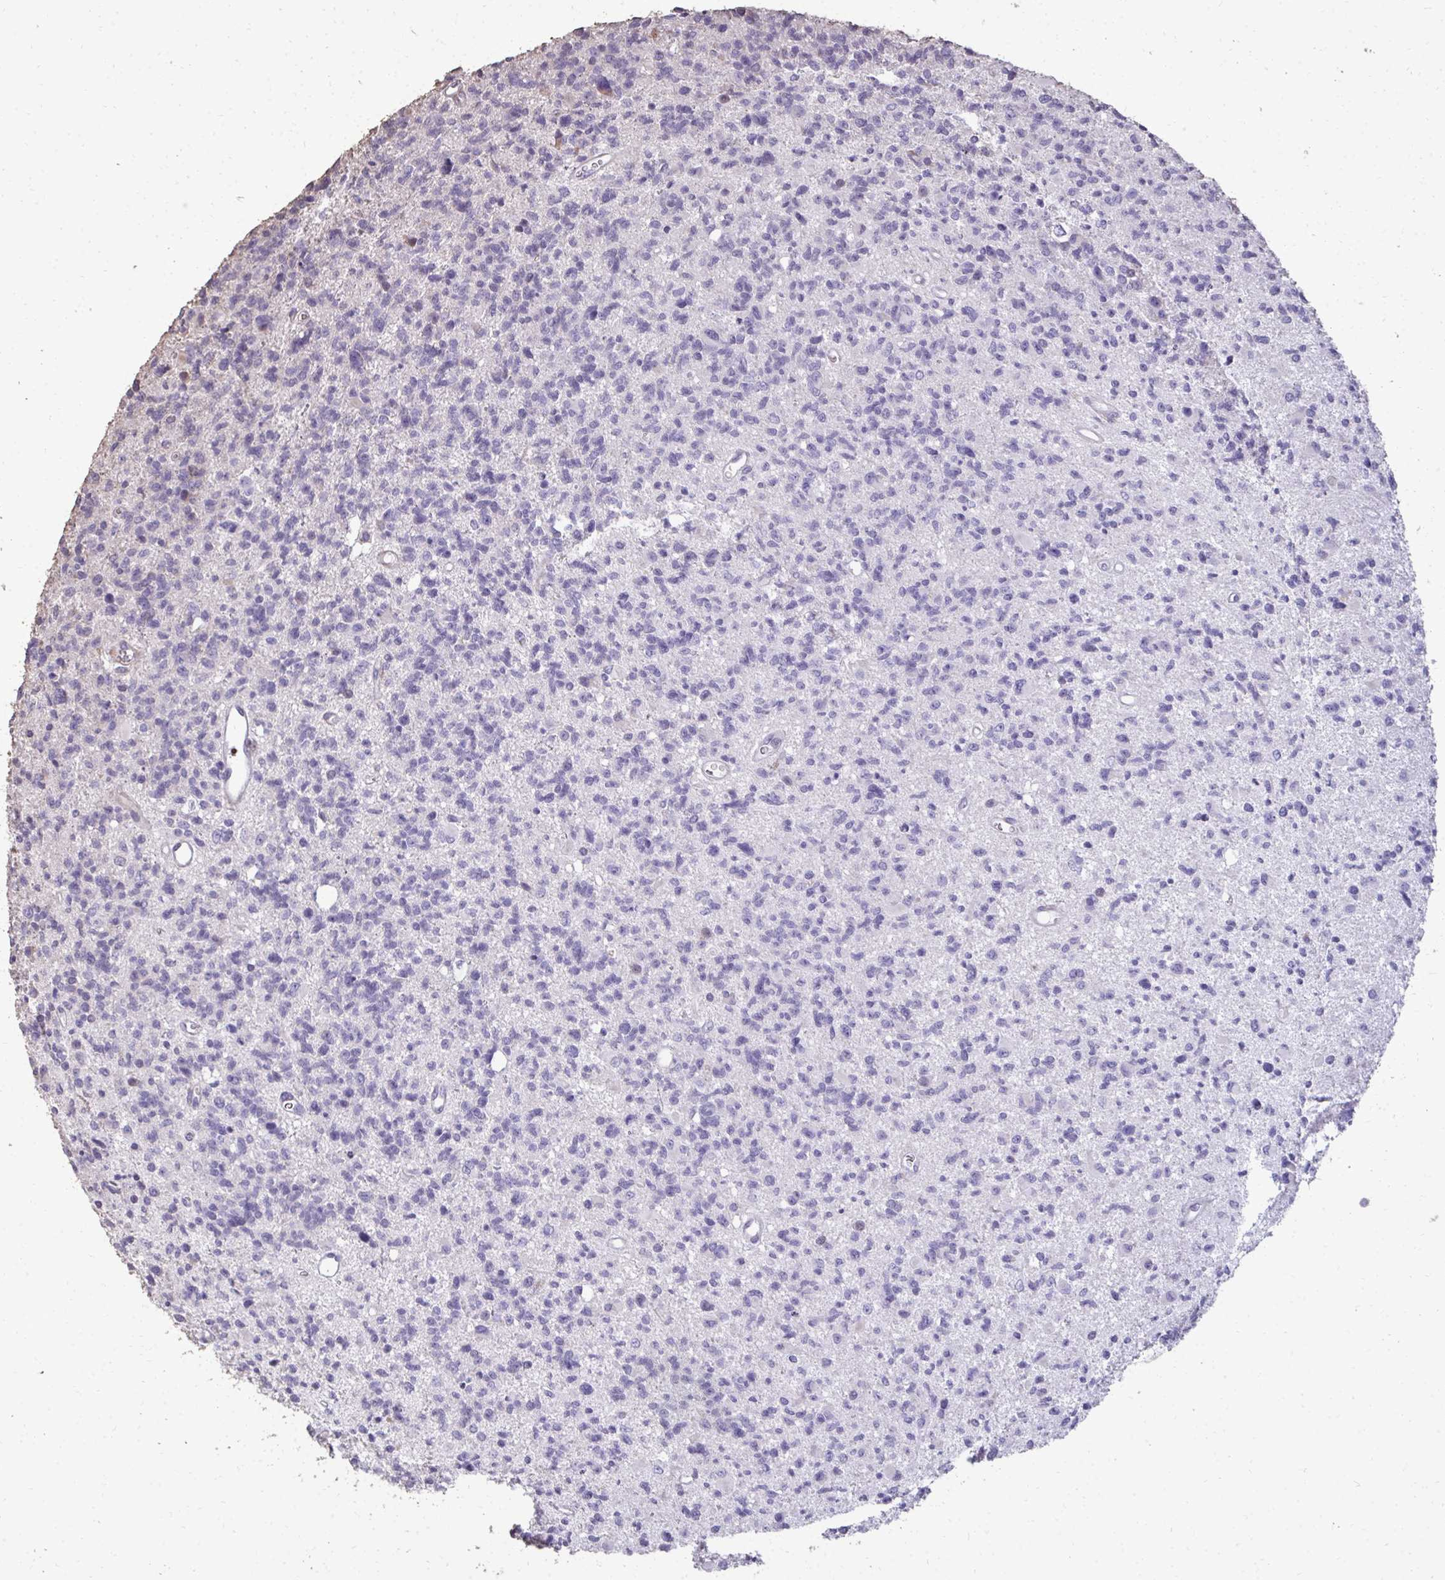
{"staining": {"intensity": "negative", "quantity": "none", "location": "none"}, "tissue": "glioma", "cell_type": "Tumor cells", "image_type": "cancer", "snomed": [{"axis": "morphology", "description": "Glioma, malignant, High grade"}, {"axis": "topography", "description": "Brain"}], "caption": "Immunohistochemical staining of malignant high-grade glioma shows no significant staining in tumor cells.", "gene": "FIBCD1", "patient": {"sex": "male", "age": 29}}